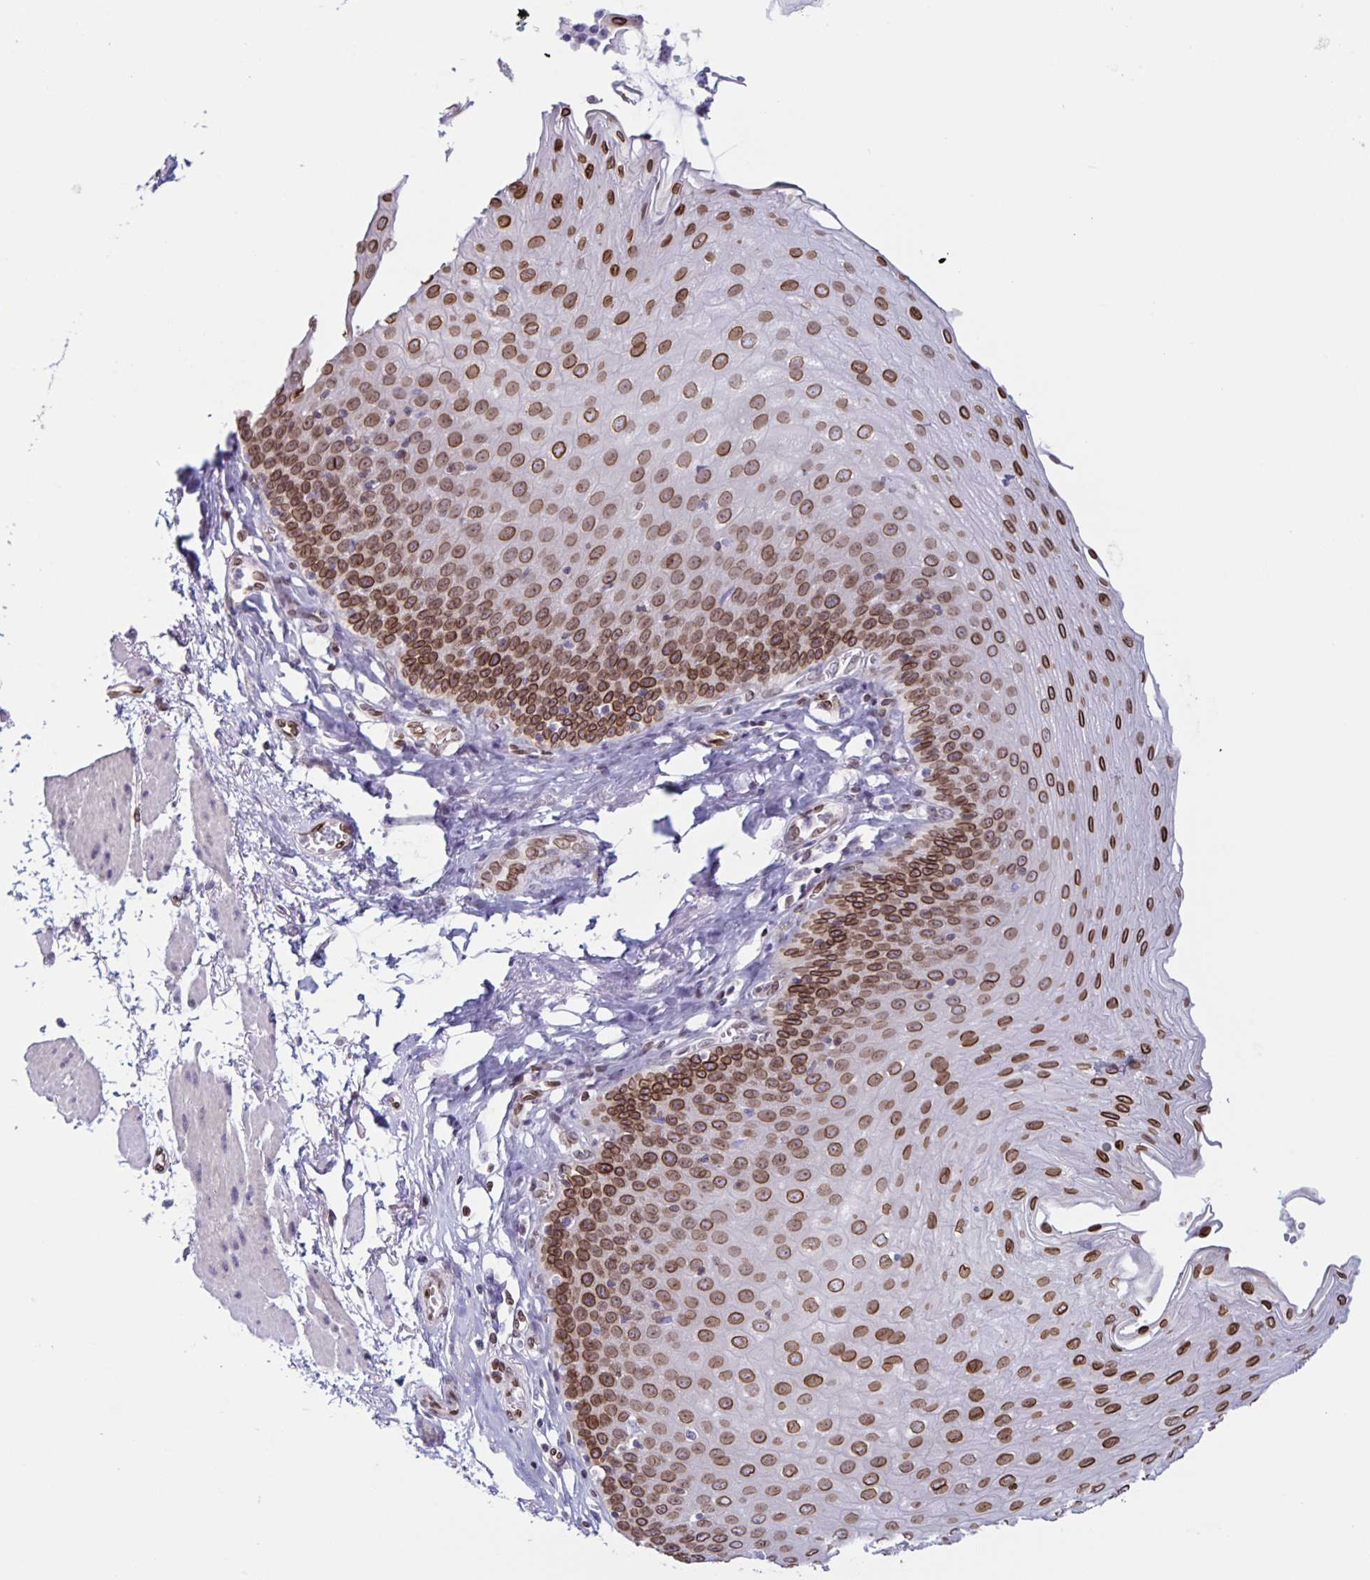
{"staining": {"intensity": "strong", "quantity": ">75%", "location": "cytoplasmic/membranous,nuclear"}, "tissue": "esophagus", "cell_type": "Squamous epithelial cells", "image_type": "normal", "snomed": [{"axis": "morphology", "description": "Normal tissue, NOS"}, {"axis": "topography", "description": "Esophagus"}], "caption": "Immunohistochemical staining of benign human esophagus demonstrates >75% levels of strong cytoplasmic/membranous,nuclear protein staining in approximately >75% of squamous epithelial cells.", "gene": "SYNE2", "patient": {"sex": "female", "age": 81}}